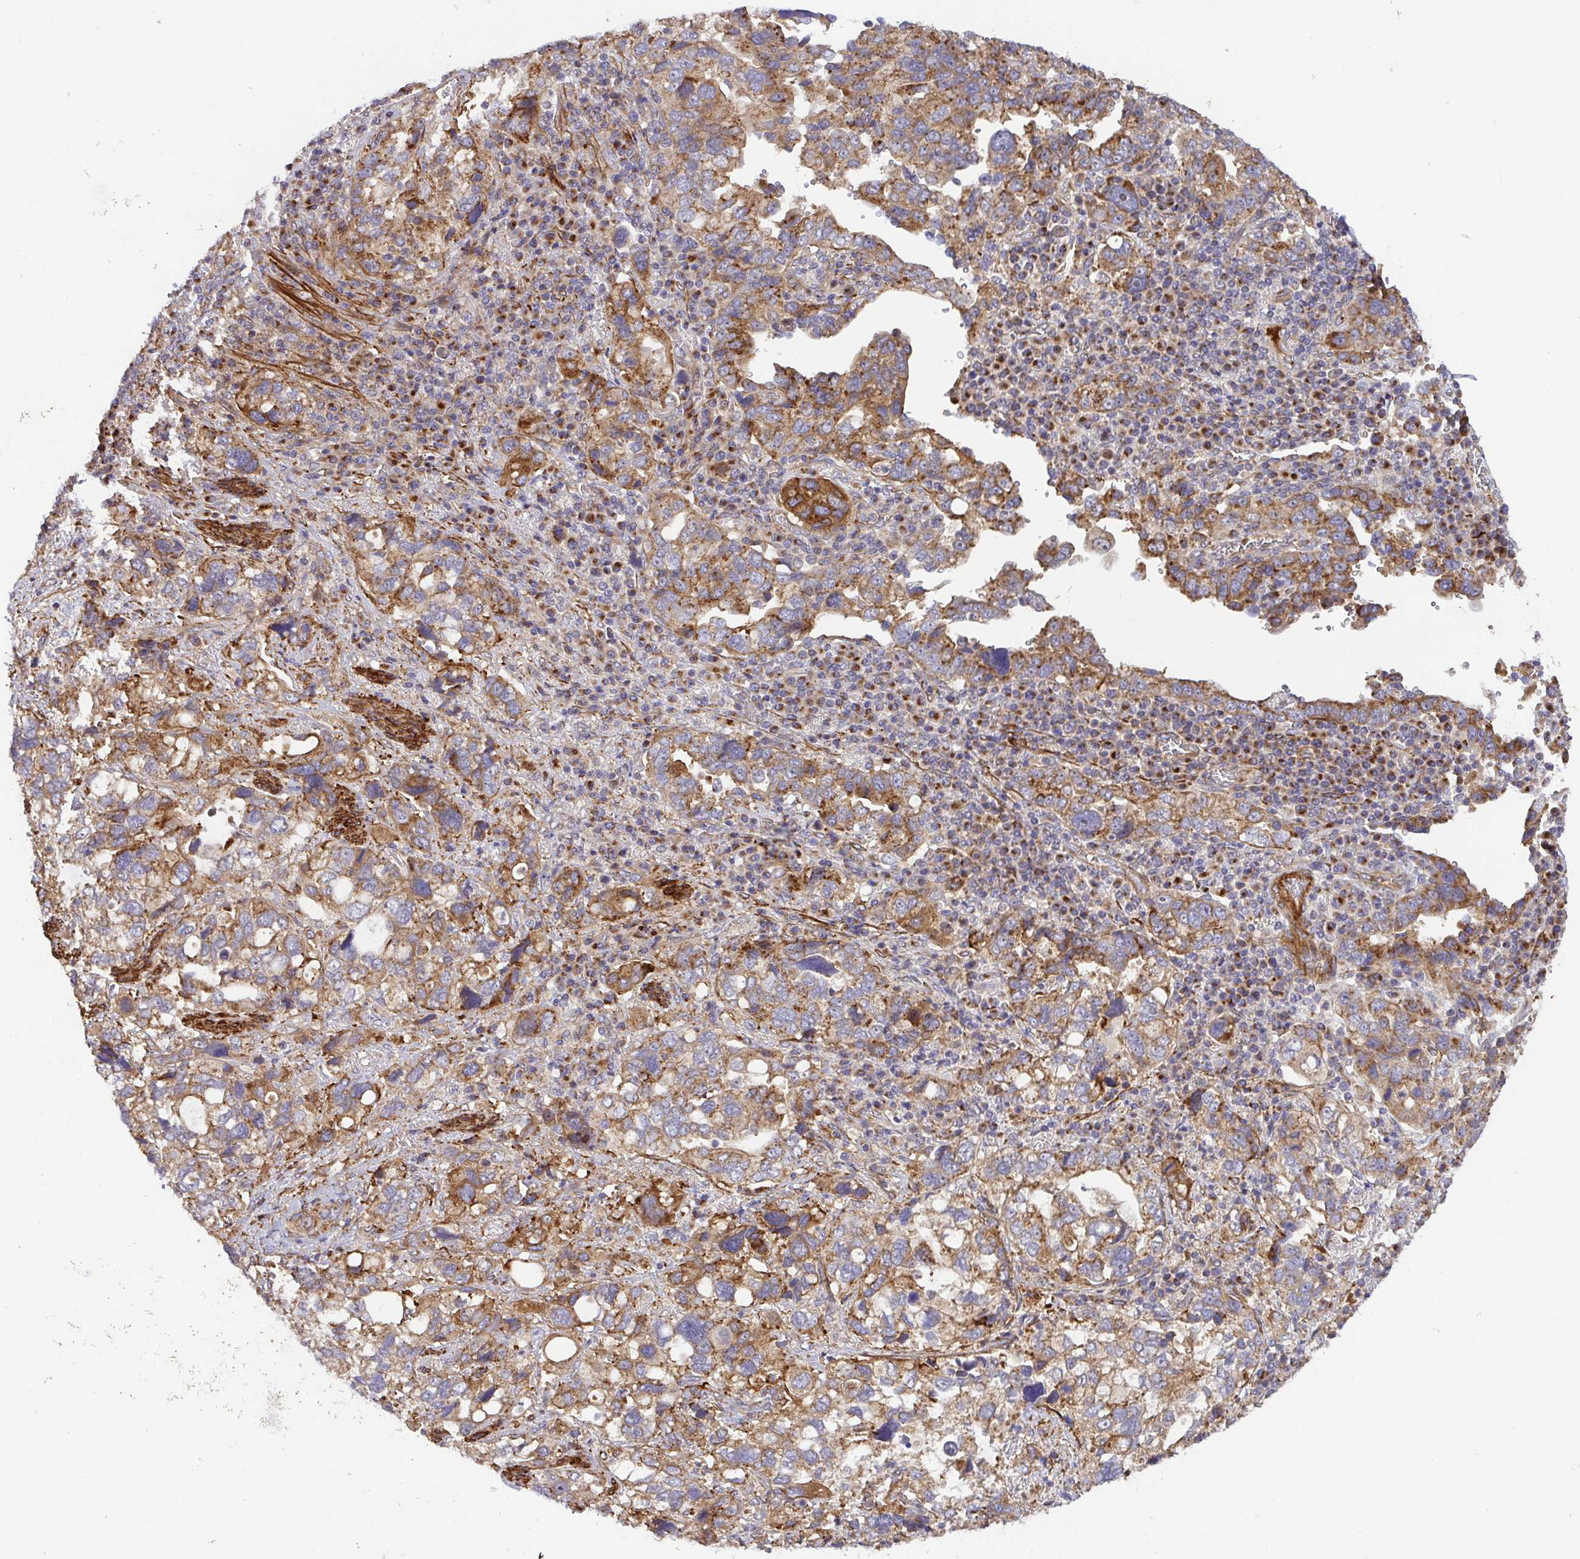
{"staining": {"intensity": "moderate", "quantity": ">75%", "location": "cytoplasmic/membranous"}, "tissue": "stomach cancer", "cell_type": "Tumor cells", "image_type": "cancer", "snomed": [{"axis": "morphology", "description": "Adenocarcinoma, NOS"}, {"axis": "topography", "description": "Stomach, upper"}], "caption": "Adenocarcinoma (stomach) was stained to show a protein in brown. There is medium levels of moderate cytoplasmic/membranous staining in about >75% of tumor cells.", "gene": "TM9SF4", "patient": {"sex": "female", "age": 81}}